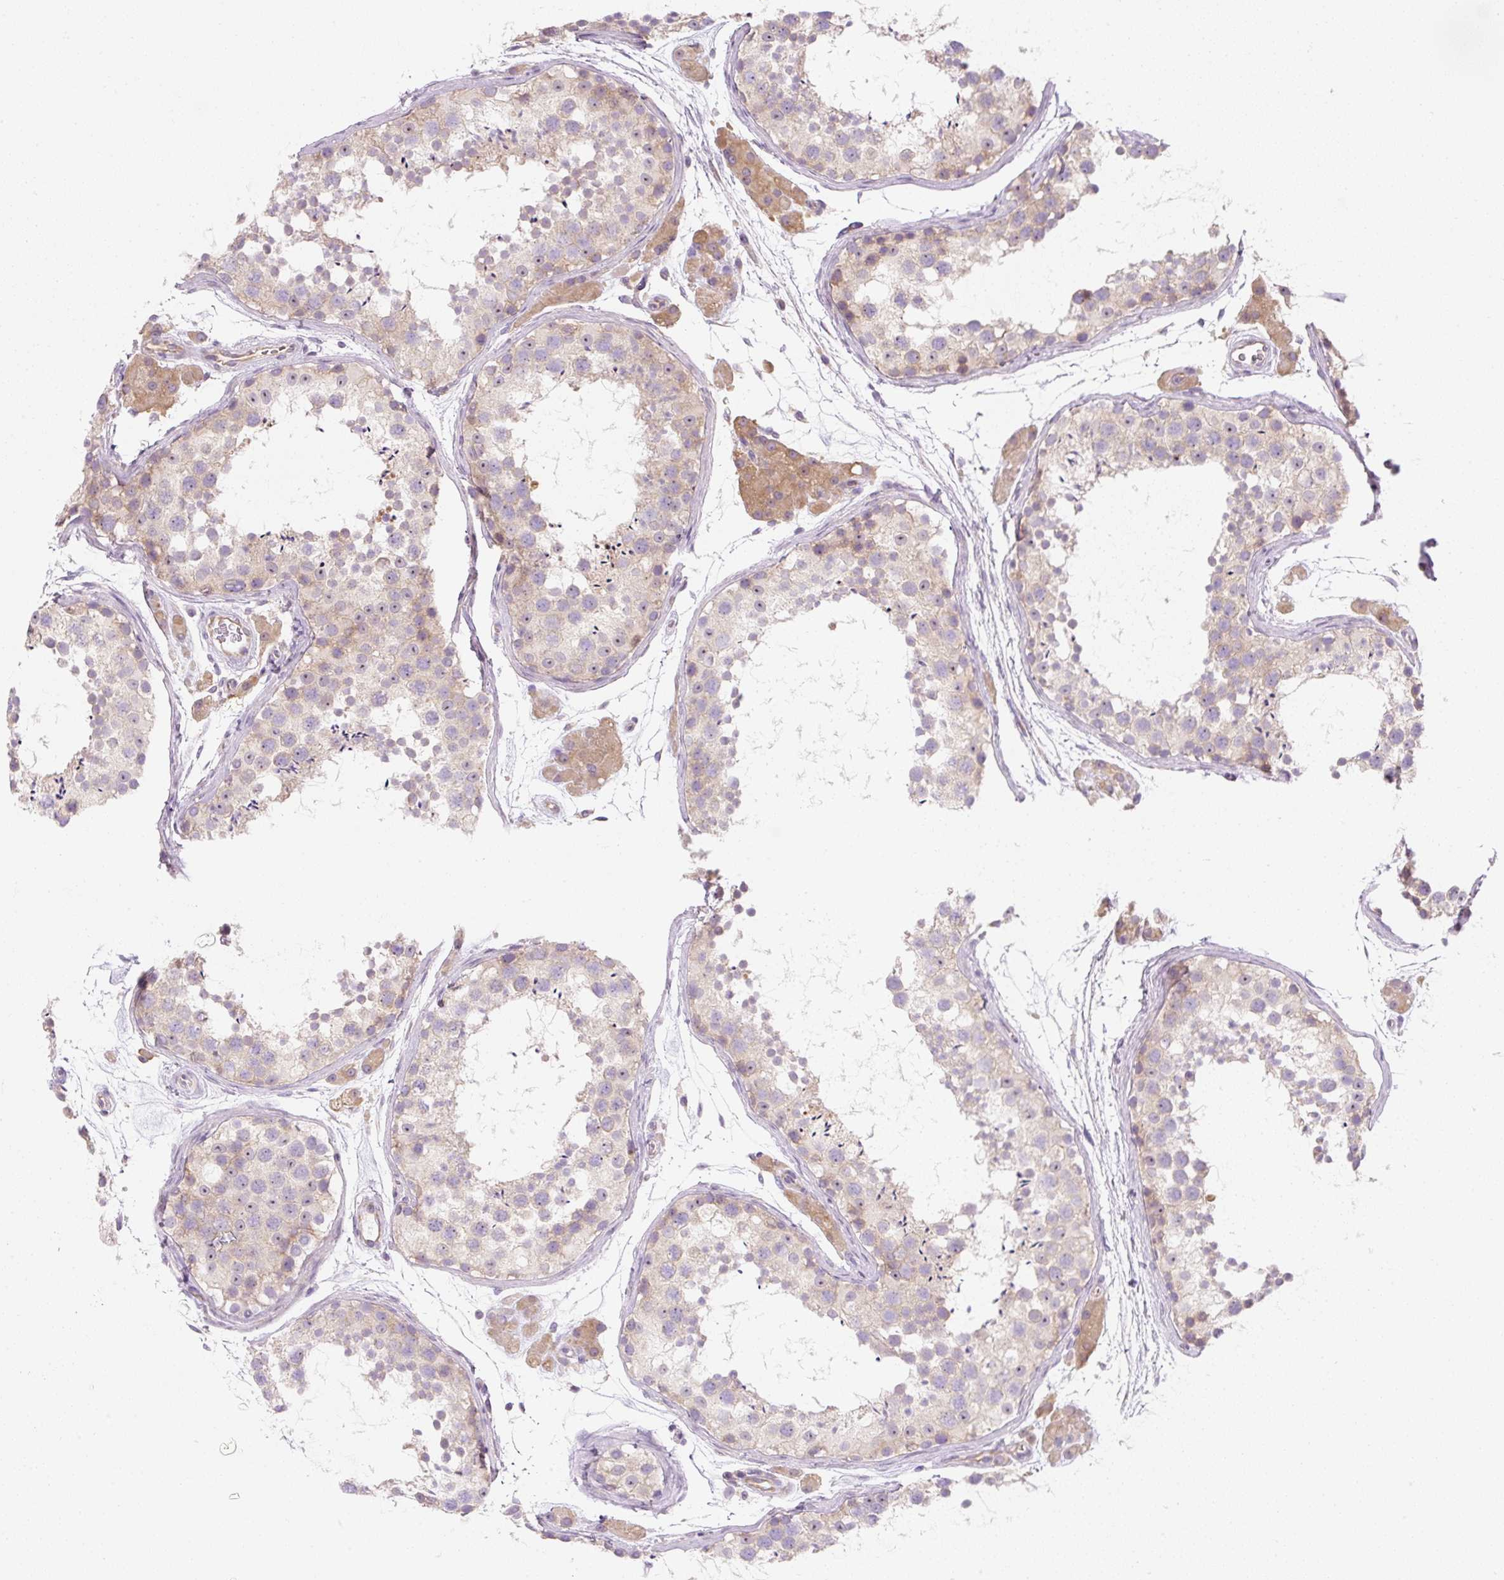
{"staining": {"intensity": "weak", "quantity": "<25%", "location": "cytoplasmic/membranous"}, "tissue": "testis", "cell_type": "Cells in seminiferous ducts", "image_type": "normal", "snomed": [{"axis": "morphology", "description": "Normal tissue, NOS"}, {"axis": "topography", "description": "Testis"}], "caption": "Testis was stained to show a protein in brown. There is no significant positivity in cells in seminiferous ducts. (DAB (3,3'-diaminobenzidine) IHC with hematoxylin counter stain).", "gene": "RPL18A", "patient": {"sex": "male", "age": 41}}